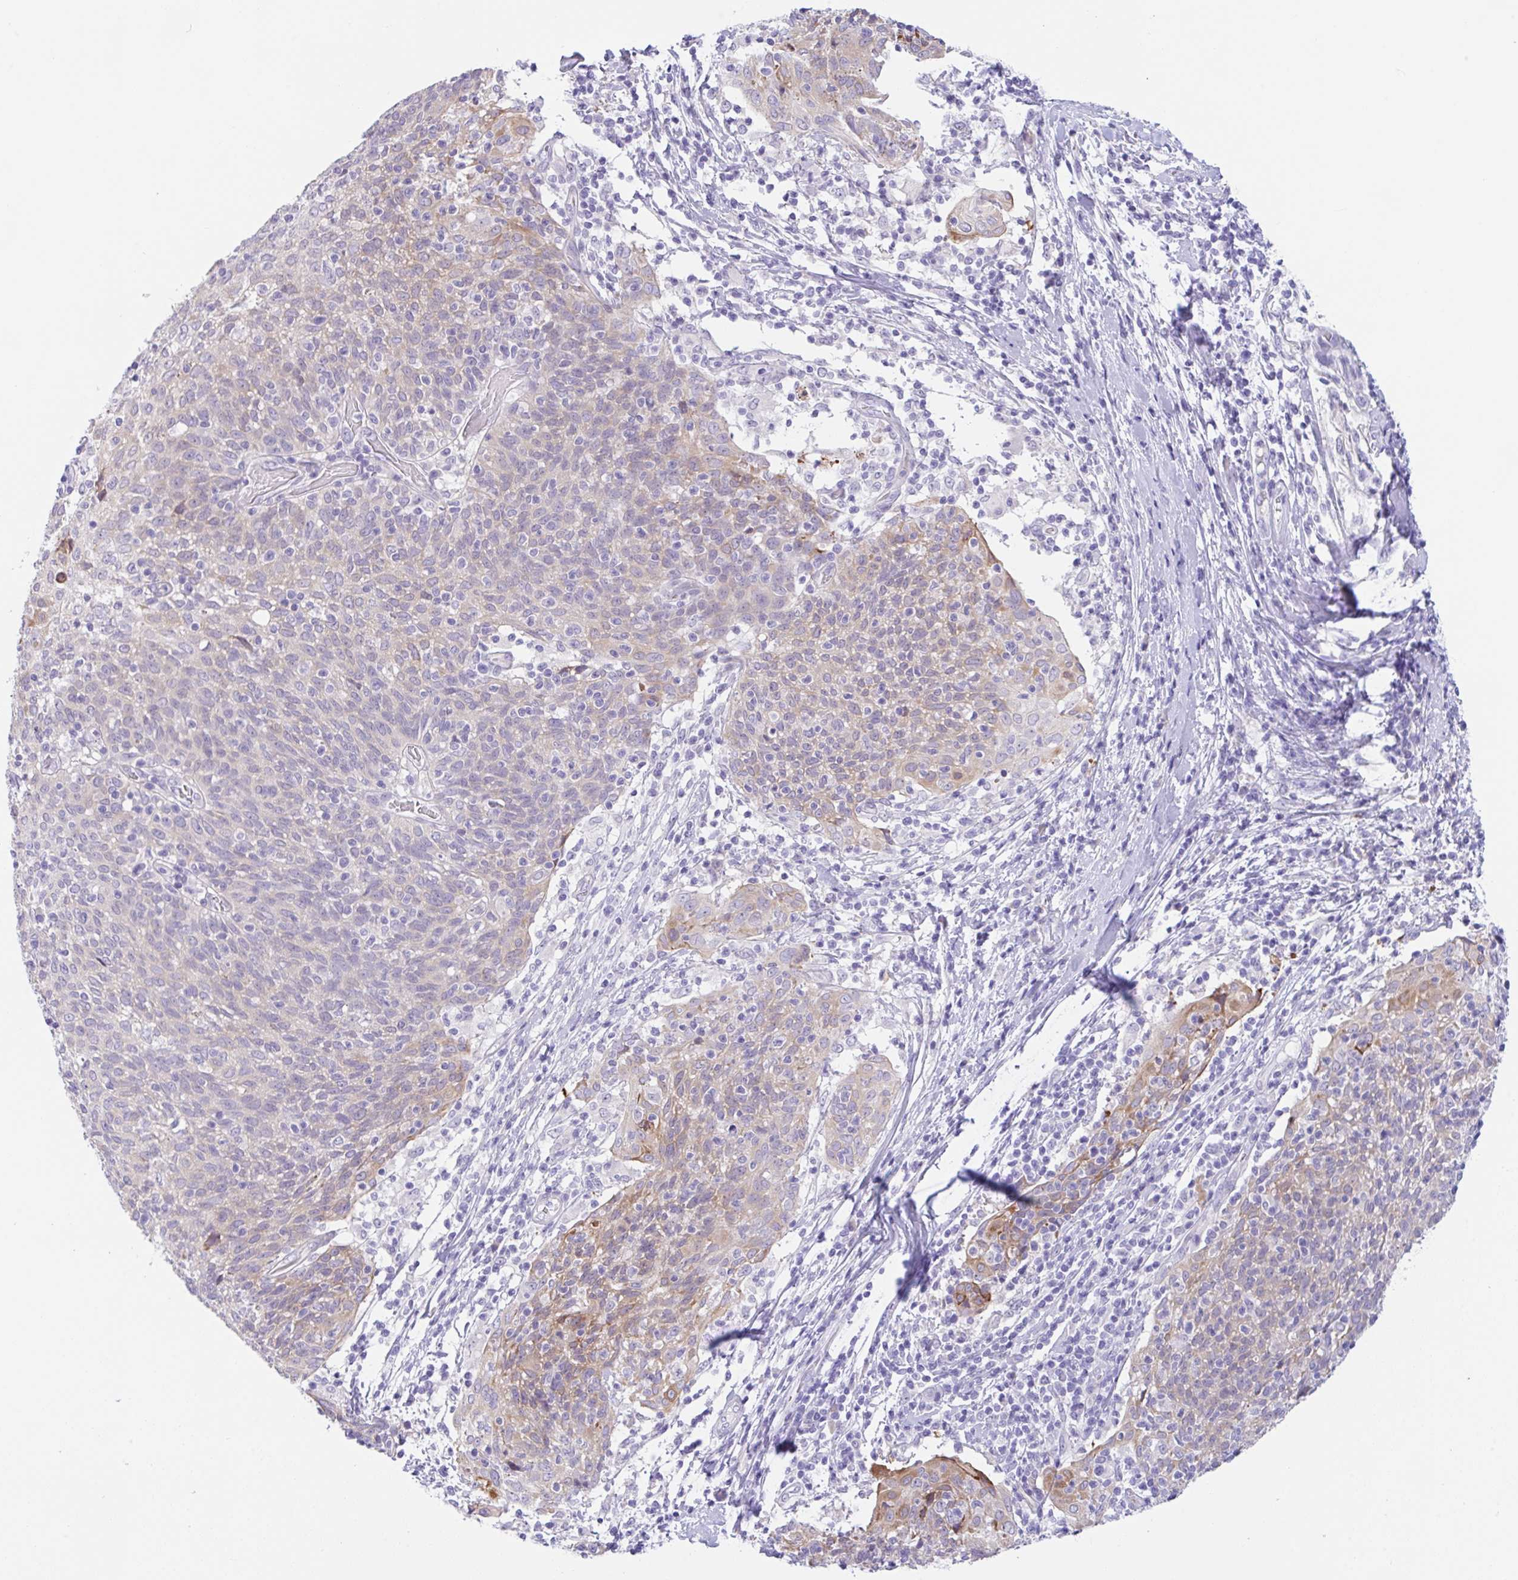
{"staining": {"intensity": "weak", "quantity": "<25%", "location": "cytoplasmic/membranous"}, "tissue": "cervical cancer", "cell_type": "Tumor cells", "image_type": "cancer", "snomed": [{"axis": "morphology", "description": "Squamous cell carcinoma, NOS"}, {"axis": "topography", "description": "Cervix"}], "caption": "The immunohistochemistry (IHC) histopathology image has no significant staining in tumor cells of cervical cancer (squamous cell carcinoma) tissue. Nuclei are stained in blue.", "gene": "TRAF4", "patient": {"sex": "female", "age": 52}}